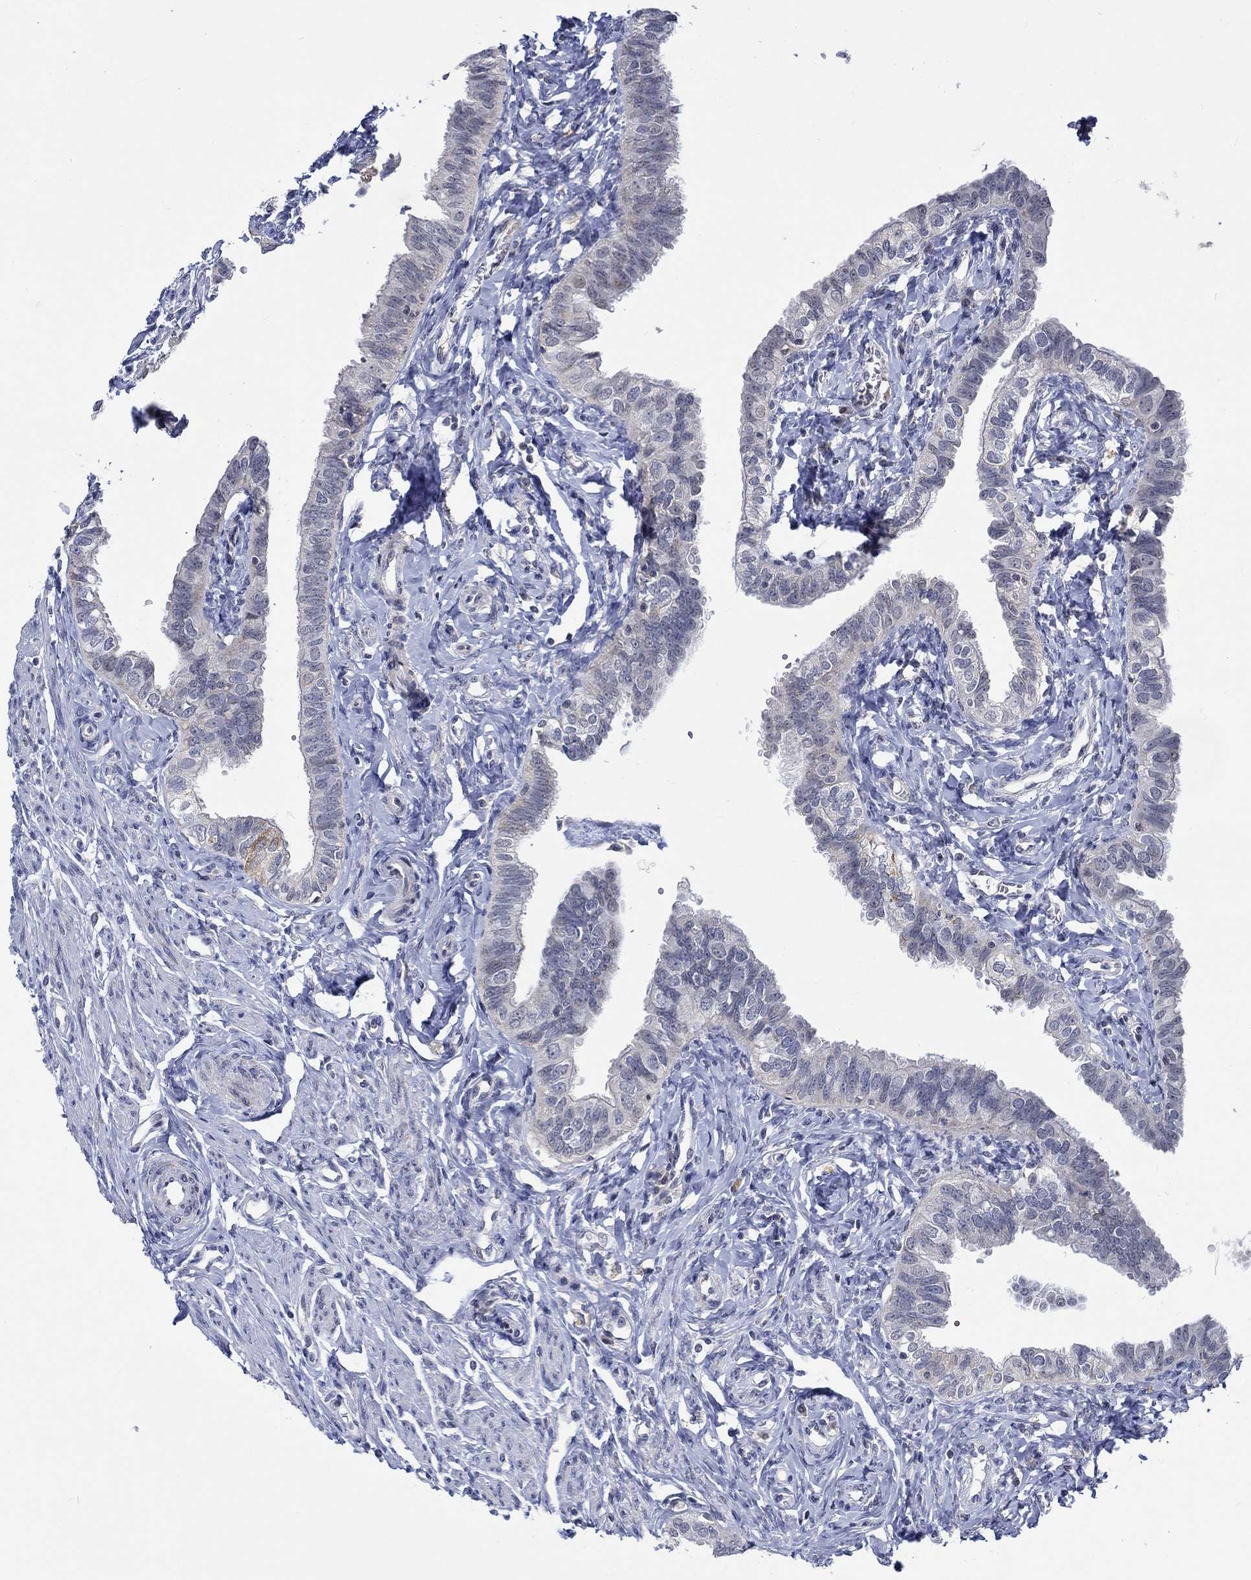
{"staining": {"intensity": "negative", "quantity": "none", "location": "none"}, "tissue": "fallopian tube", "cell_type": "Glandular cells", "image_type": "normal", "snomed": [{"axis": "morphology", "description": "Normal tissue, NOS"}, {"axis": "topography", "description": "Fallopian tube"}], "caption": "Benign fallopian tube was stained to show a protein in brown. There is no significant expression in glandular cells. (Brightfield microscopy of DAB (3,3'-diaminobenzidine) immunohistochemistry at high magnification).", "gene": "WASF1", "patient": {"sex": "female", "age": 54}}